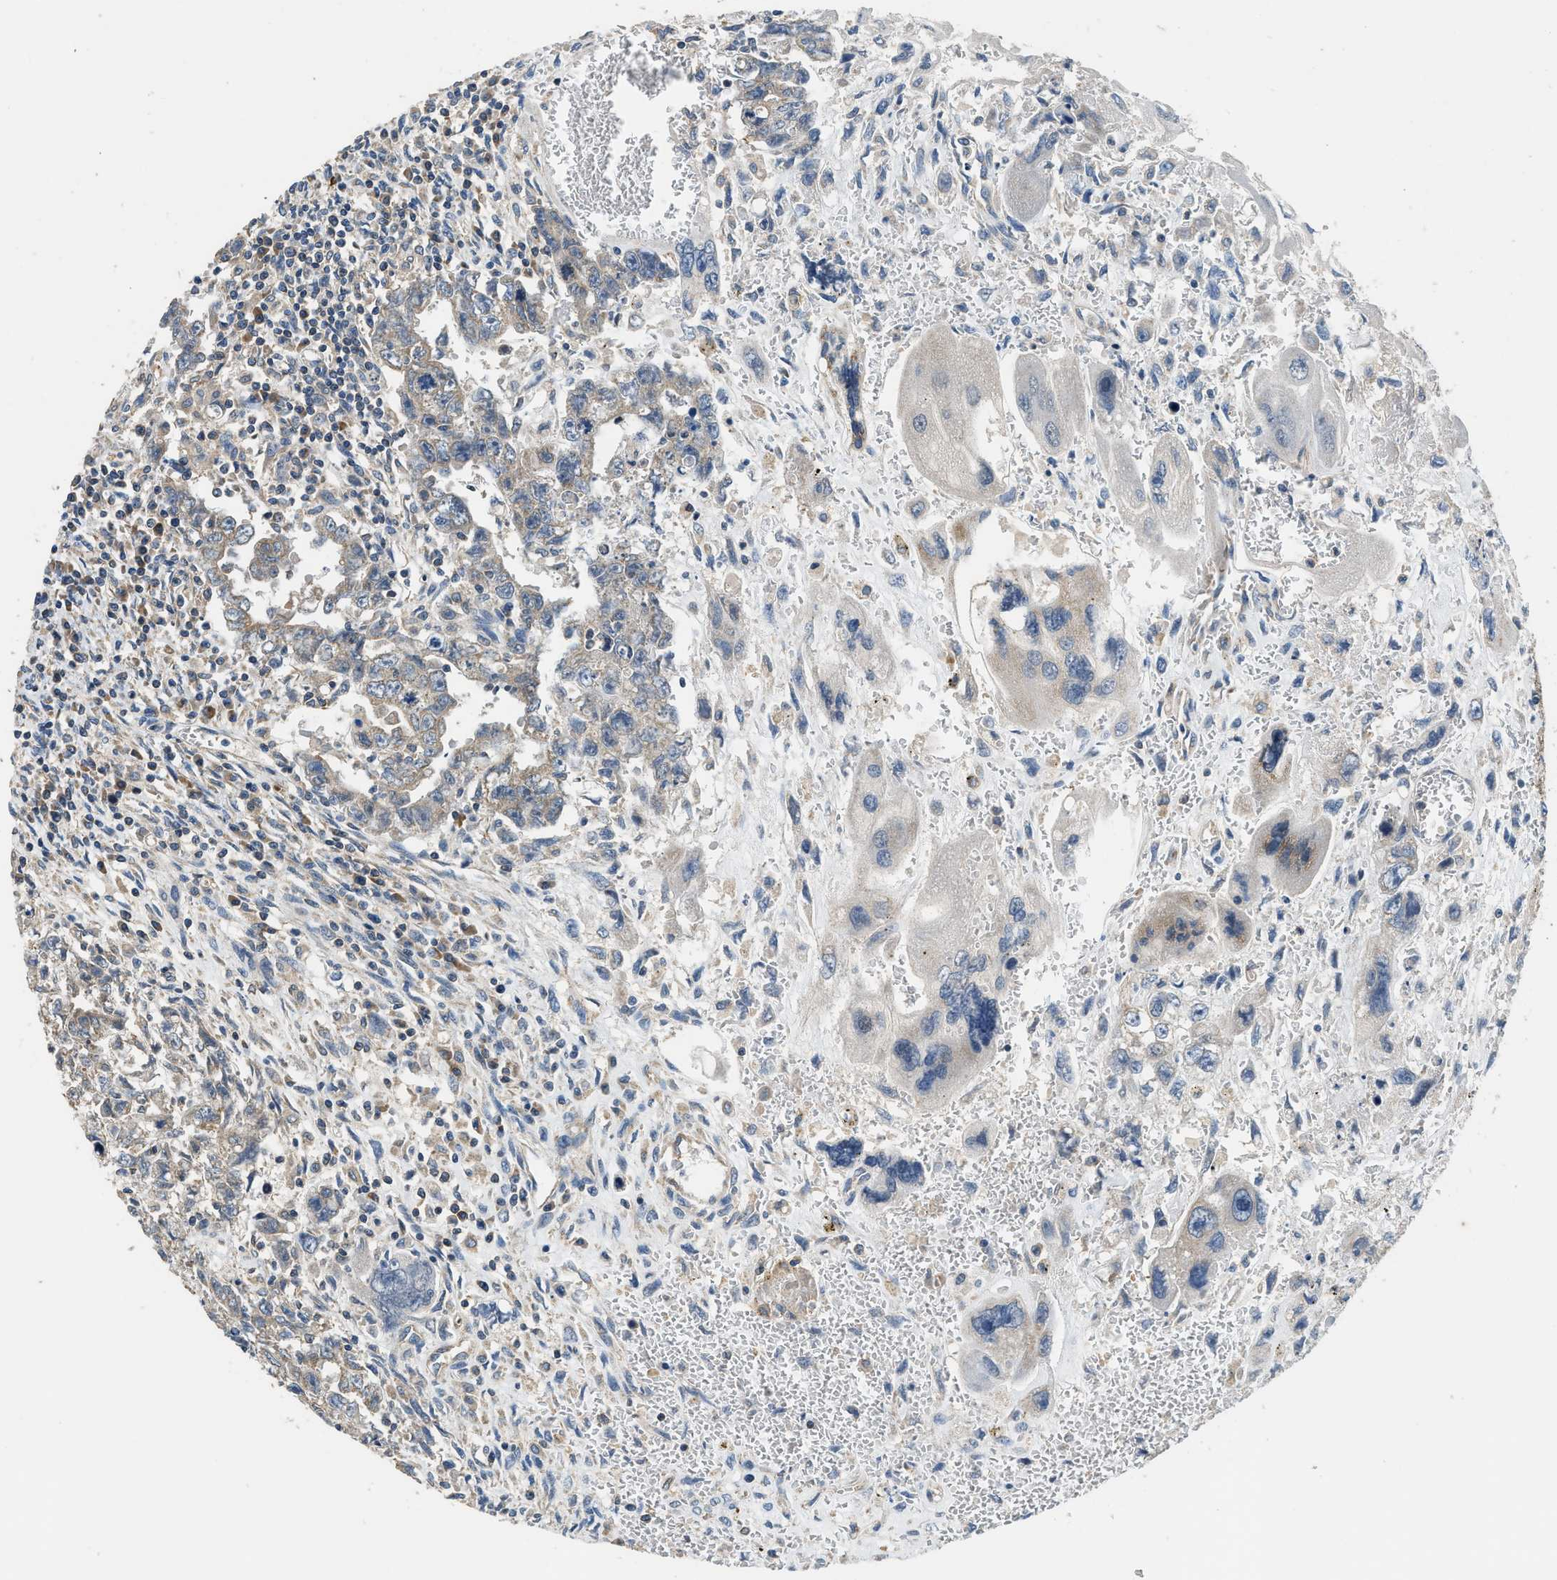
{"staining": {"intensity": "weak", "quantity": ">75%", "location": "cytoplasmic/membranous"}, "tissue": "testis cancer", "cell_type": "Tumor cells", "image_type": "cancer", "snomed": [{"axis": "morphology", "description": "Carcinoma, Embryonal, NOS"}, {"axis": "topography", "description": "Testis"}], "caption": "Protein expression analysis of human testis cancer reveals weak cytoplasmic/membranous positivity in approximately >75% of tumor cells.", "gene": "SSH2", "patient": {"sex": "male", "age": 28}}